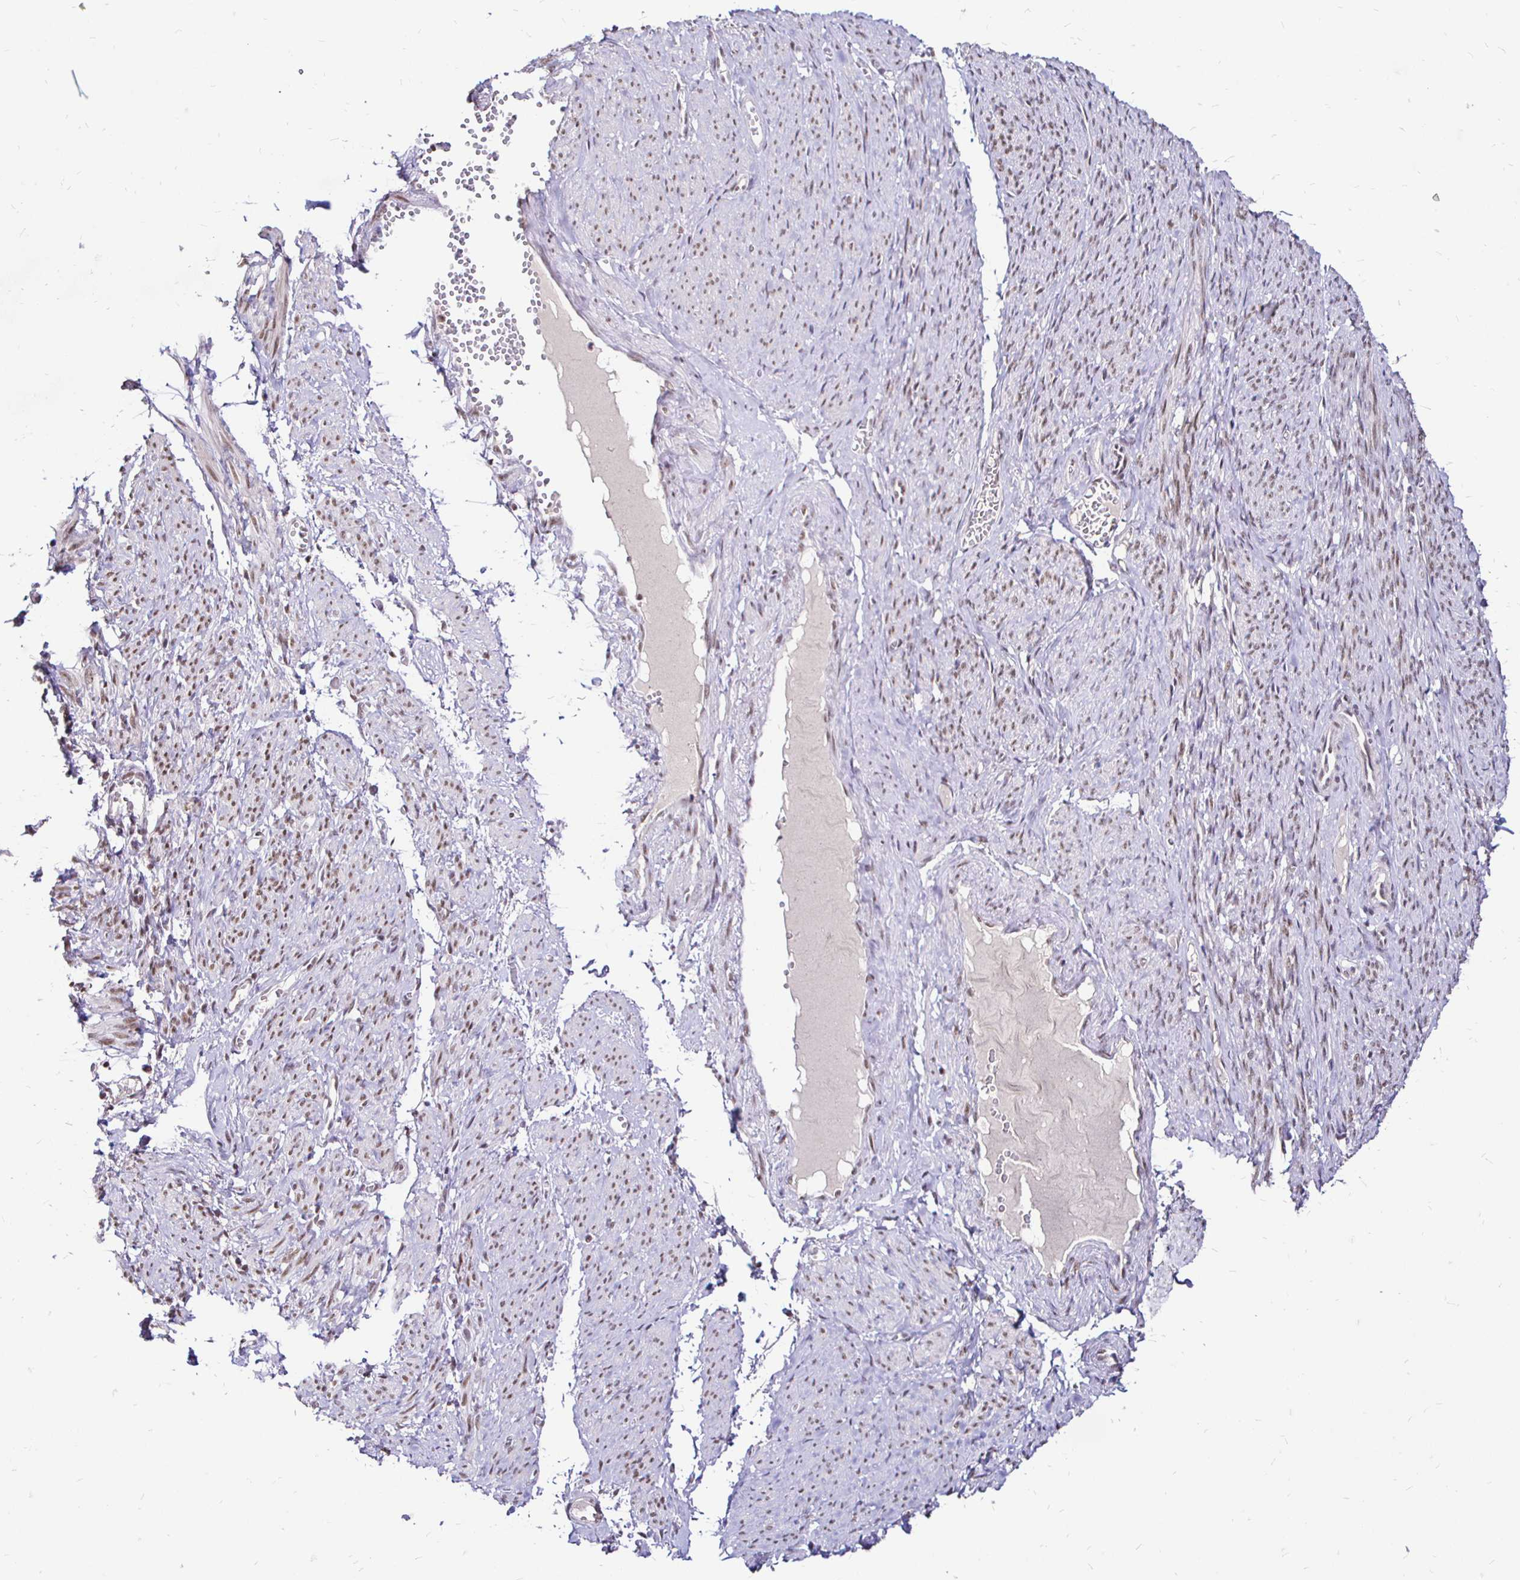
{"staining": {"intensity": "moderate", "quantity": ">75%", "location": "nuclear"}, "tissue": "smooth muscle", "cell_type": "Smooth muscle cells", "image_type": "normal", "snomed": [{"axis": "morphology", "description": "Normal tissue, NOS"}, {"axis": "topography", "description": "Smooth muscle"}], "caption": "Moderate nuclear positivity for a protein is identified in about >75% of smooth muscle cells of benign smooth muscle using immunohistochemistry (IHC).", "gene": "SIN3A", "patient": {"sex": "female", "age": 65}}